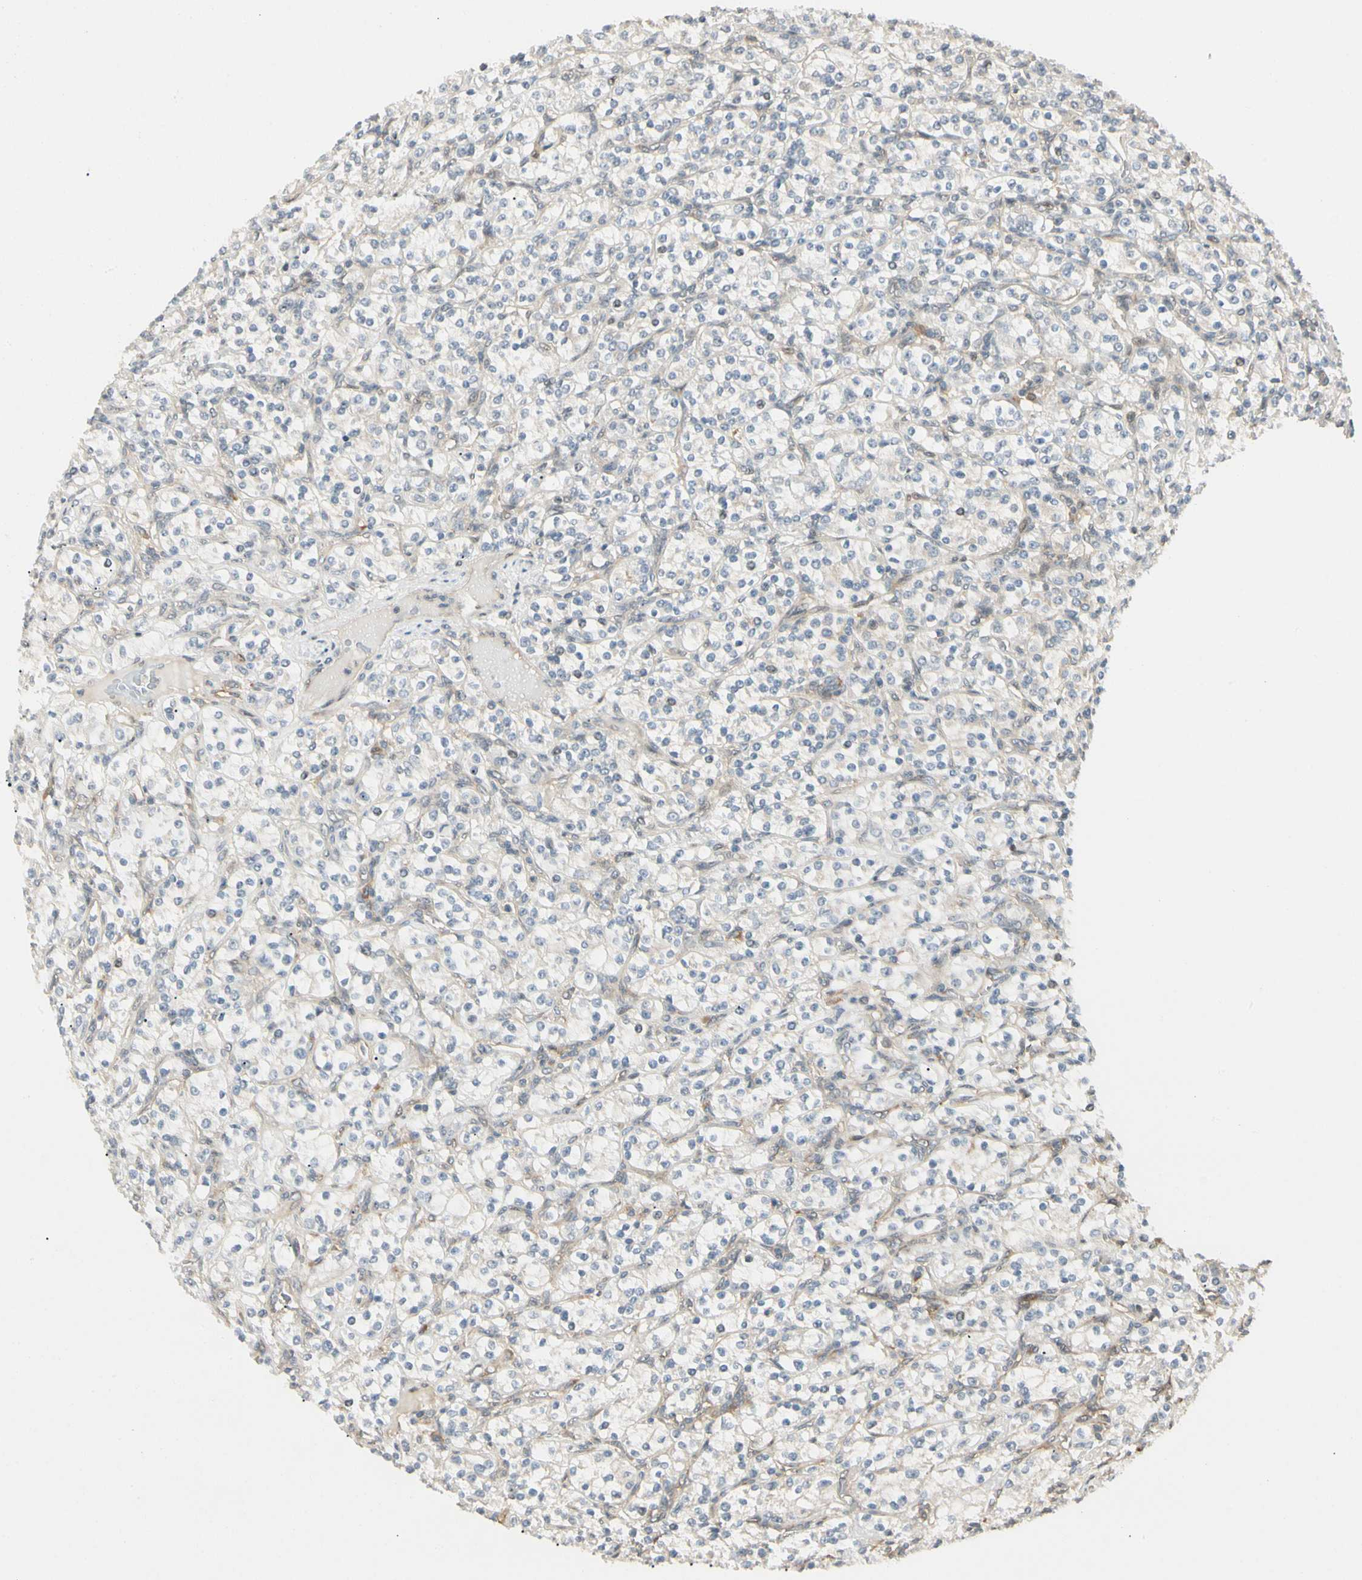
{"staining": {"intensity": "negative", "quantity": "none", "location": "none"}, "tissue": "renal cancer", "cell_type": "Tumor cells", "image_type": "cancer", "snomed": [{"axis": "morphology", "description": "Adenocarcinoma, NOS"}, {"axis": "topography", "description": "Kidney"}], "caption": "This is an immunohistochemistry (IHC) photomicrograph of human renal cancer (adenocarcinoma). There is no staining in tumor cells.", "gene": "FNDC3B", "patient": {"sex": "male", "age": 77}}